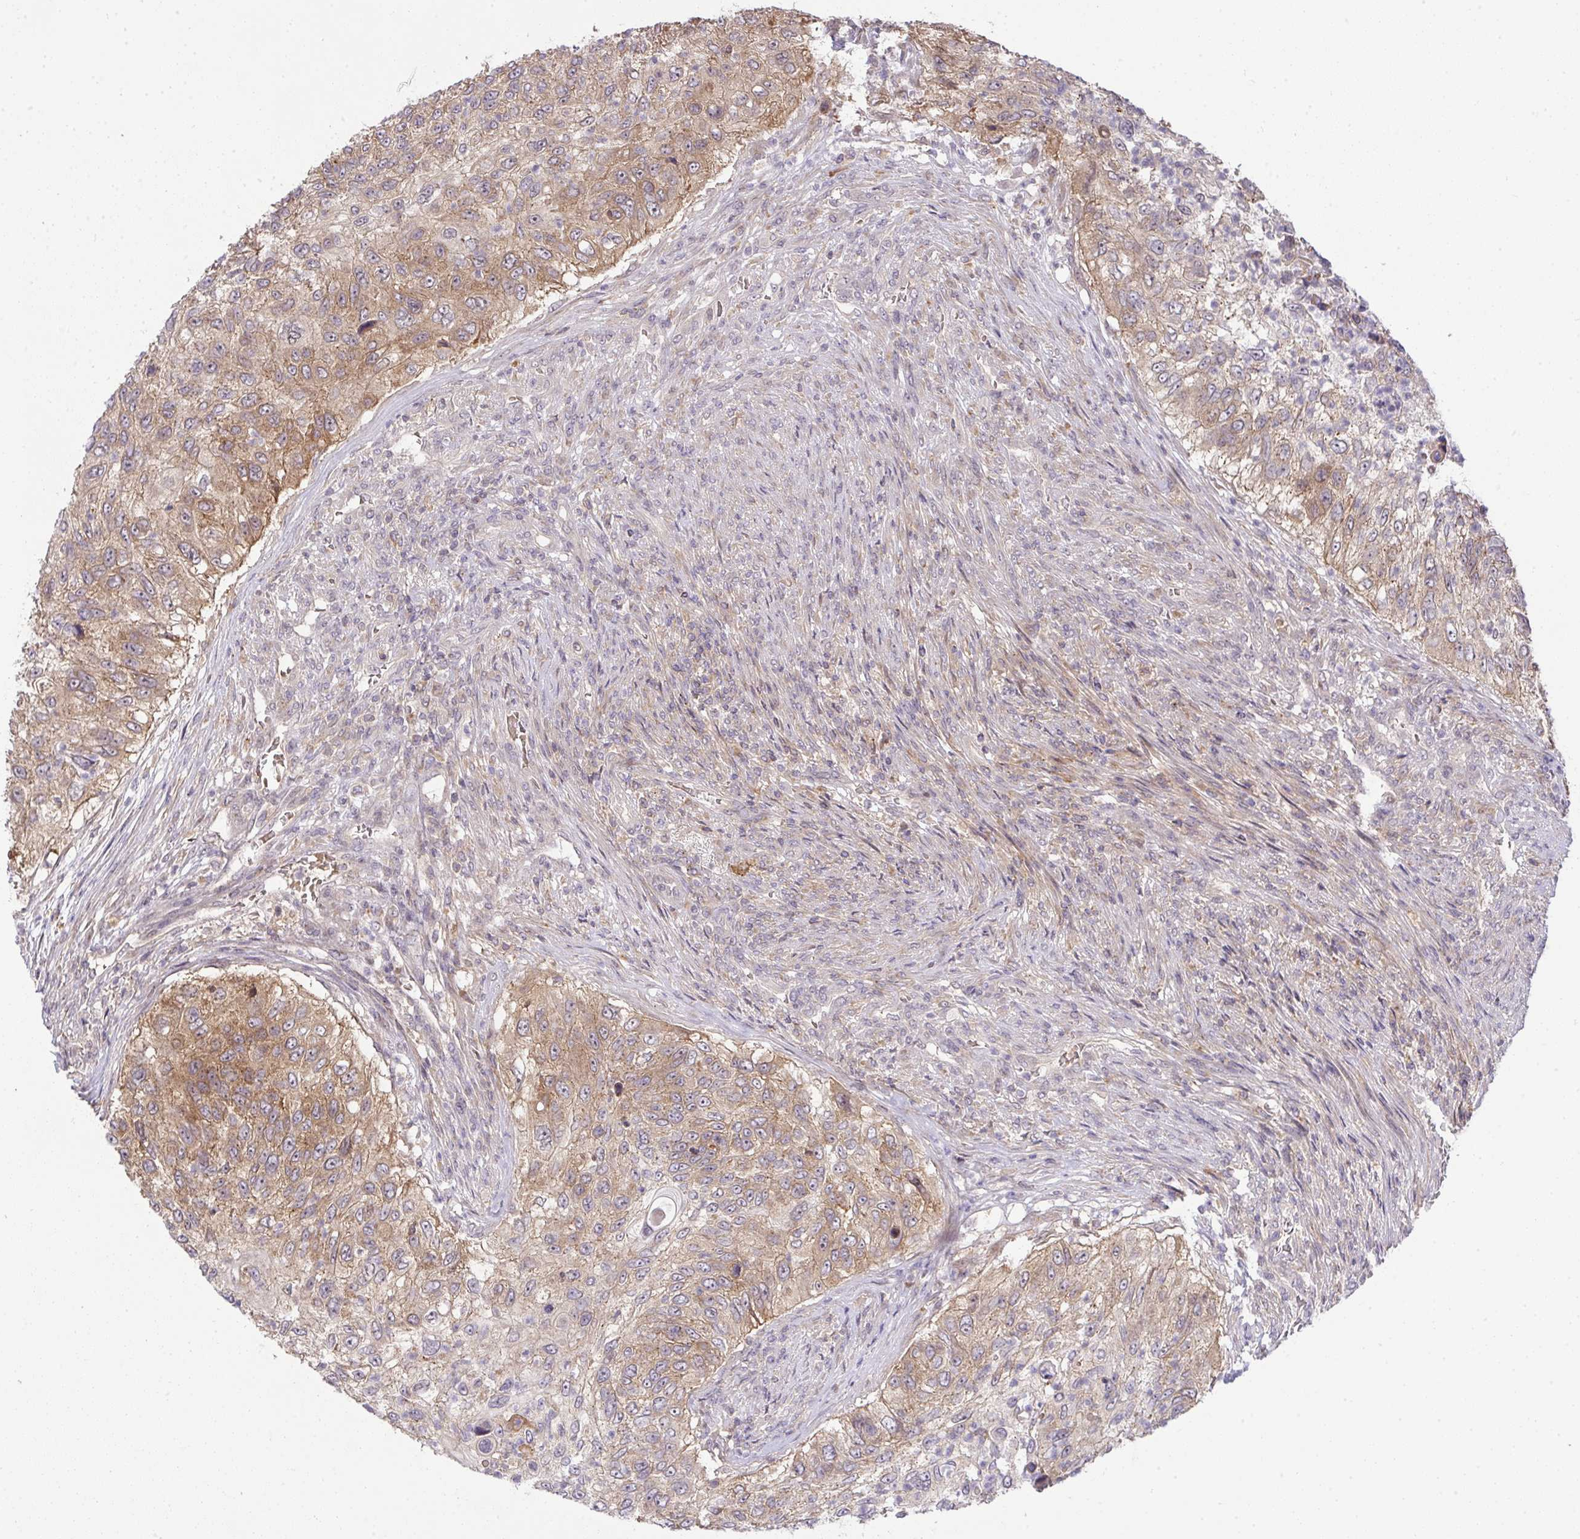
{"staining": {"intensity": "moderate", "quantity": "25%-75%", "location": "cytoplasmic/membranous"}, "tissue": "urothelial cancer", "cell_type": "Tumor cells", "image_type": "cancer", "snomed": [{"axis": "morphology", "description": "Urothelial carcinoma, High grade"}, {"axis": "topography", "description": "Urinary bladder"}], "caption": "High-power microscopy captured an immunohistochemistry image of urothelial carcinoma (high-grade), revealing moderate cytoplasmic/membranous positivity in approximately 25%-75% of tumor cells.", "gene": "SLC9A6", "patient": {"sex": "female", "age": 60}}